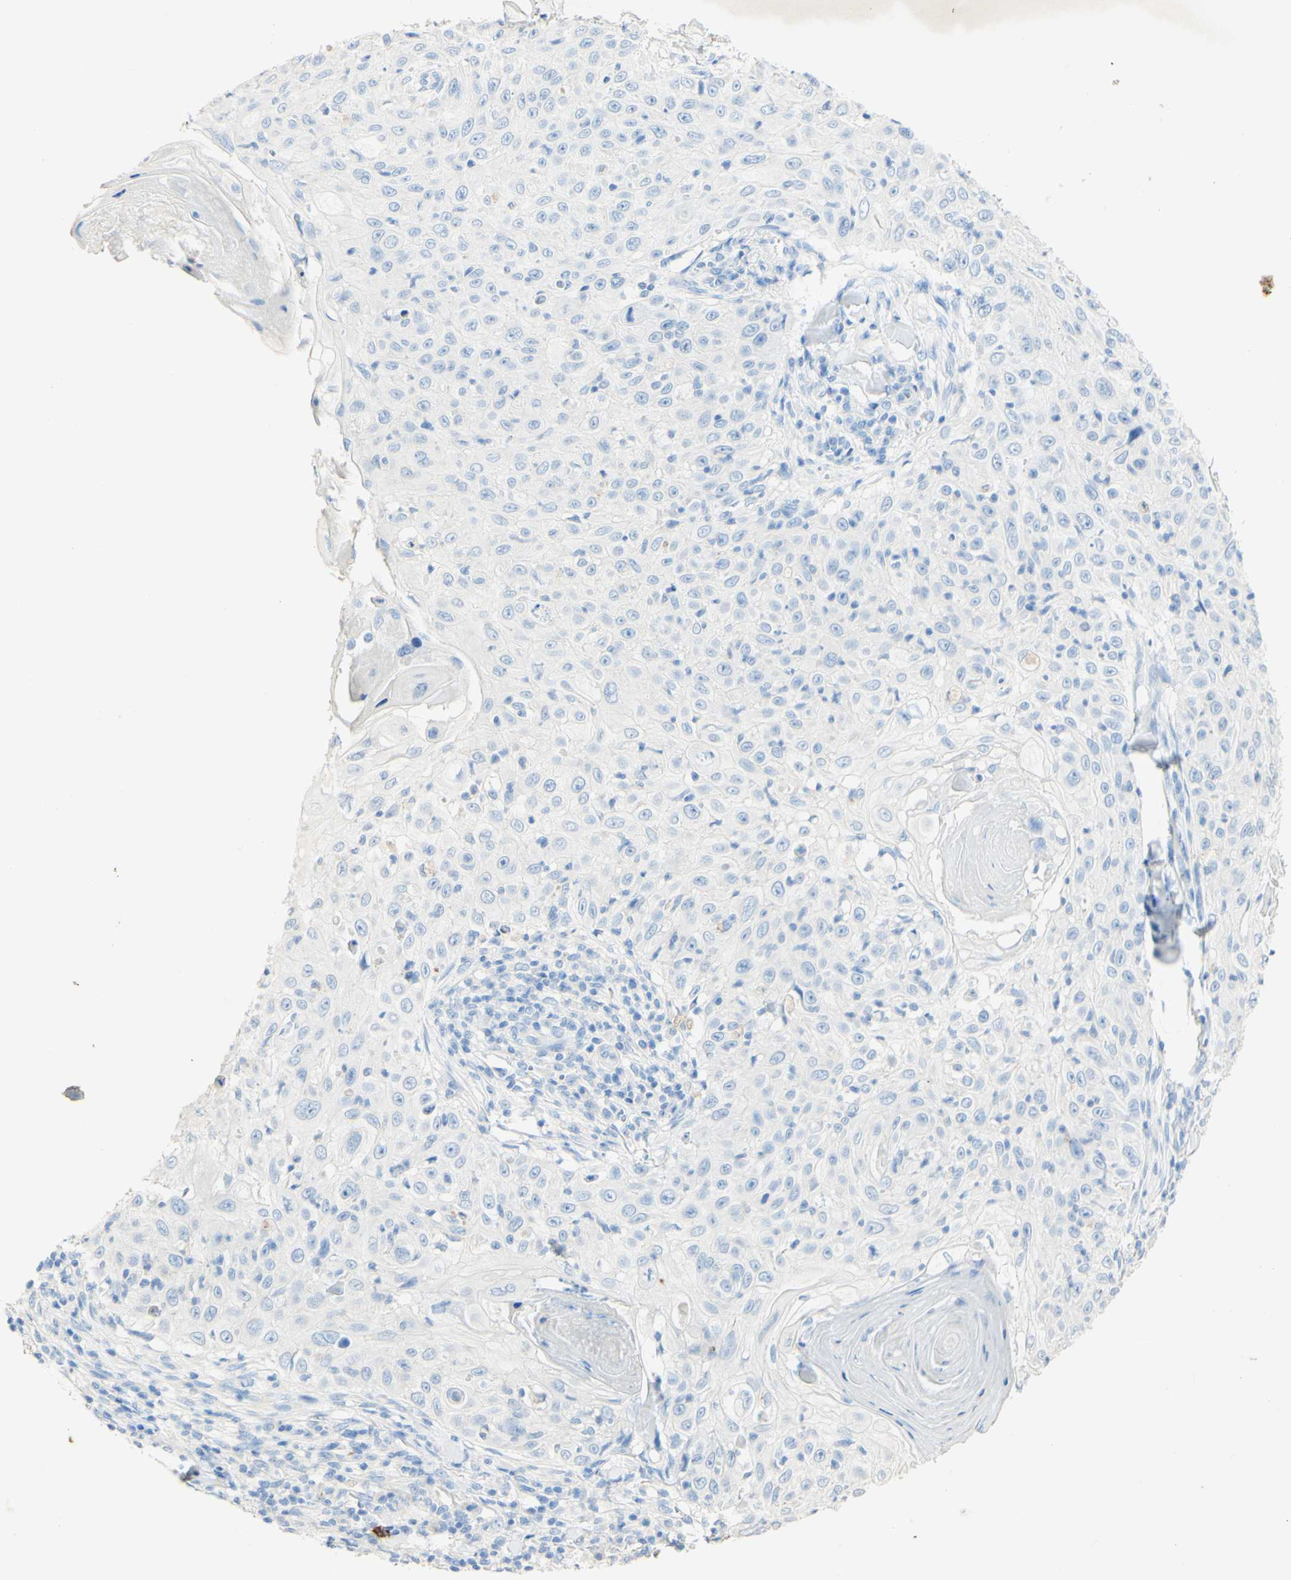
{"staining": {"intensity": "negative", "quantity": "none", "location": "none"}, "tissue": "skin cancer", "cell_type": "Tumor cells", "image_type": "cancer", "snomed": [{"axis": "morphology", "description": "Squamous cell carcinoma, NOS"}, {"axis": "topography", "description": "Skin"}], "caption": "Immunohistochemistry of skin cancer shows no positivity in tumor cells.", "gene": "PIGR", "patient": {"sex": "male", "age": 86}}